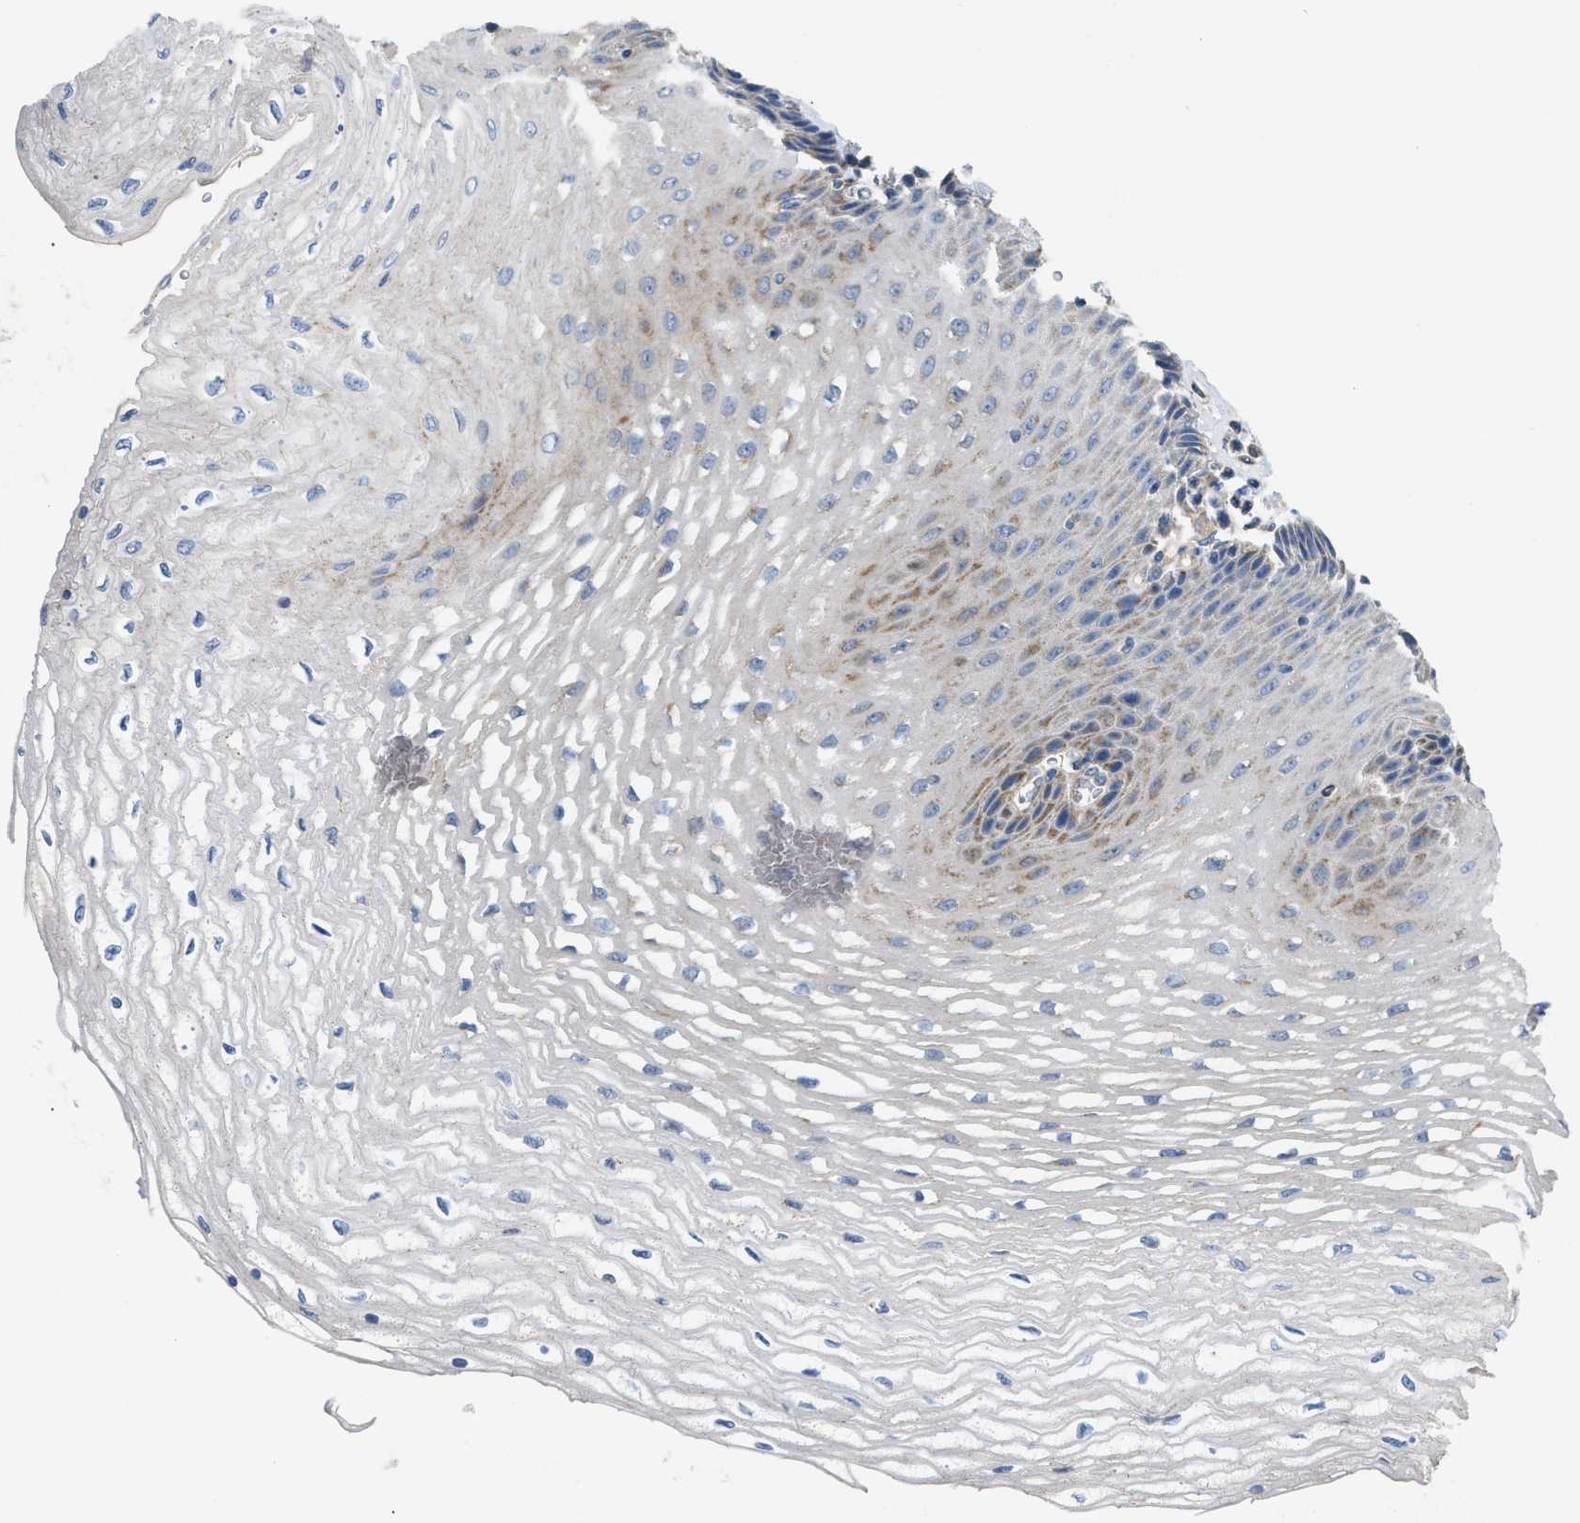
{"staining": {"intensity": "weak", "quantity": "<25%", "location": "cytoplasmic/membranous"}, "tissue": "esophagus", "cell_type": "Squamous epithelial cells", "image_type": "normal", "snomed": [{"axis": "morphology", "description": "Normal tissue, NOS"}, {"axis": "topography", "description": "Esophagus"}], "caption": "IHC photomicrograph of unremarkable esophagus stained for a protein (brown), which reveals no positivity in squamous epithelial cells.", "gene": "DHX58", "patient": {"sex": "female", "age": 72}}